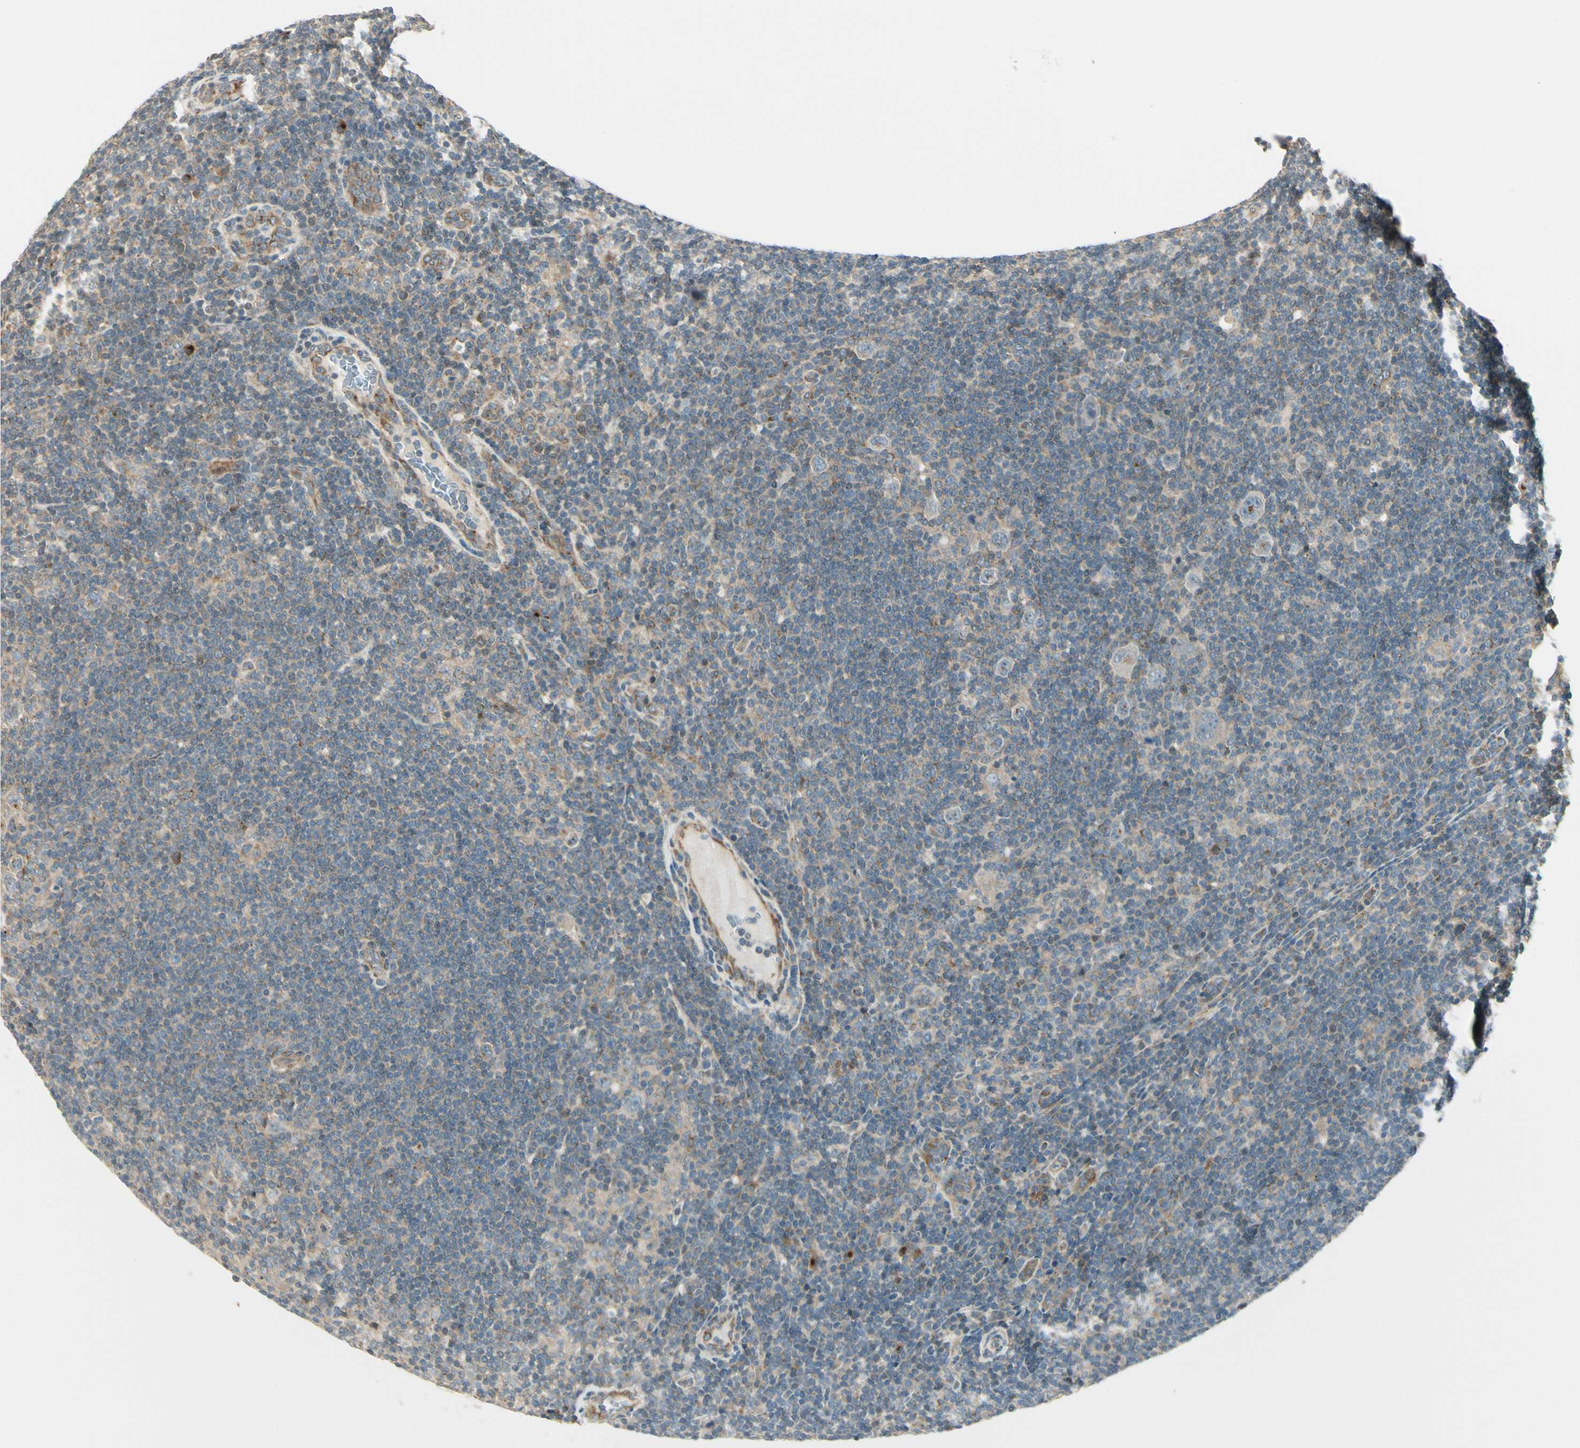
{"staining": {"intensity": "weak", "quantity": ">75%", "location": "cytoplasmic/membranous"}, "tissue": "lymphoma", "cell_type": "Tumor cells", "image_type": "cancer", "snomed": [{"axis": "morphology", "description": "Hodgkin's disease, NOS"}, {"axis": "topography", "description": "Lymph node"}], "caption": "Brown immunohistochemical staining in human lymphoma demonstrates weak cytoplasmic/membranous positivity in about >75% of tumor cells.", "gene": "MANSC1", "patient": {"sex": "female", "age": 57}}